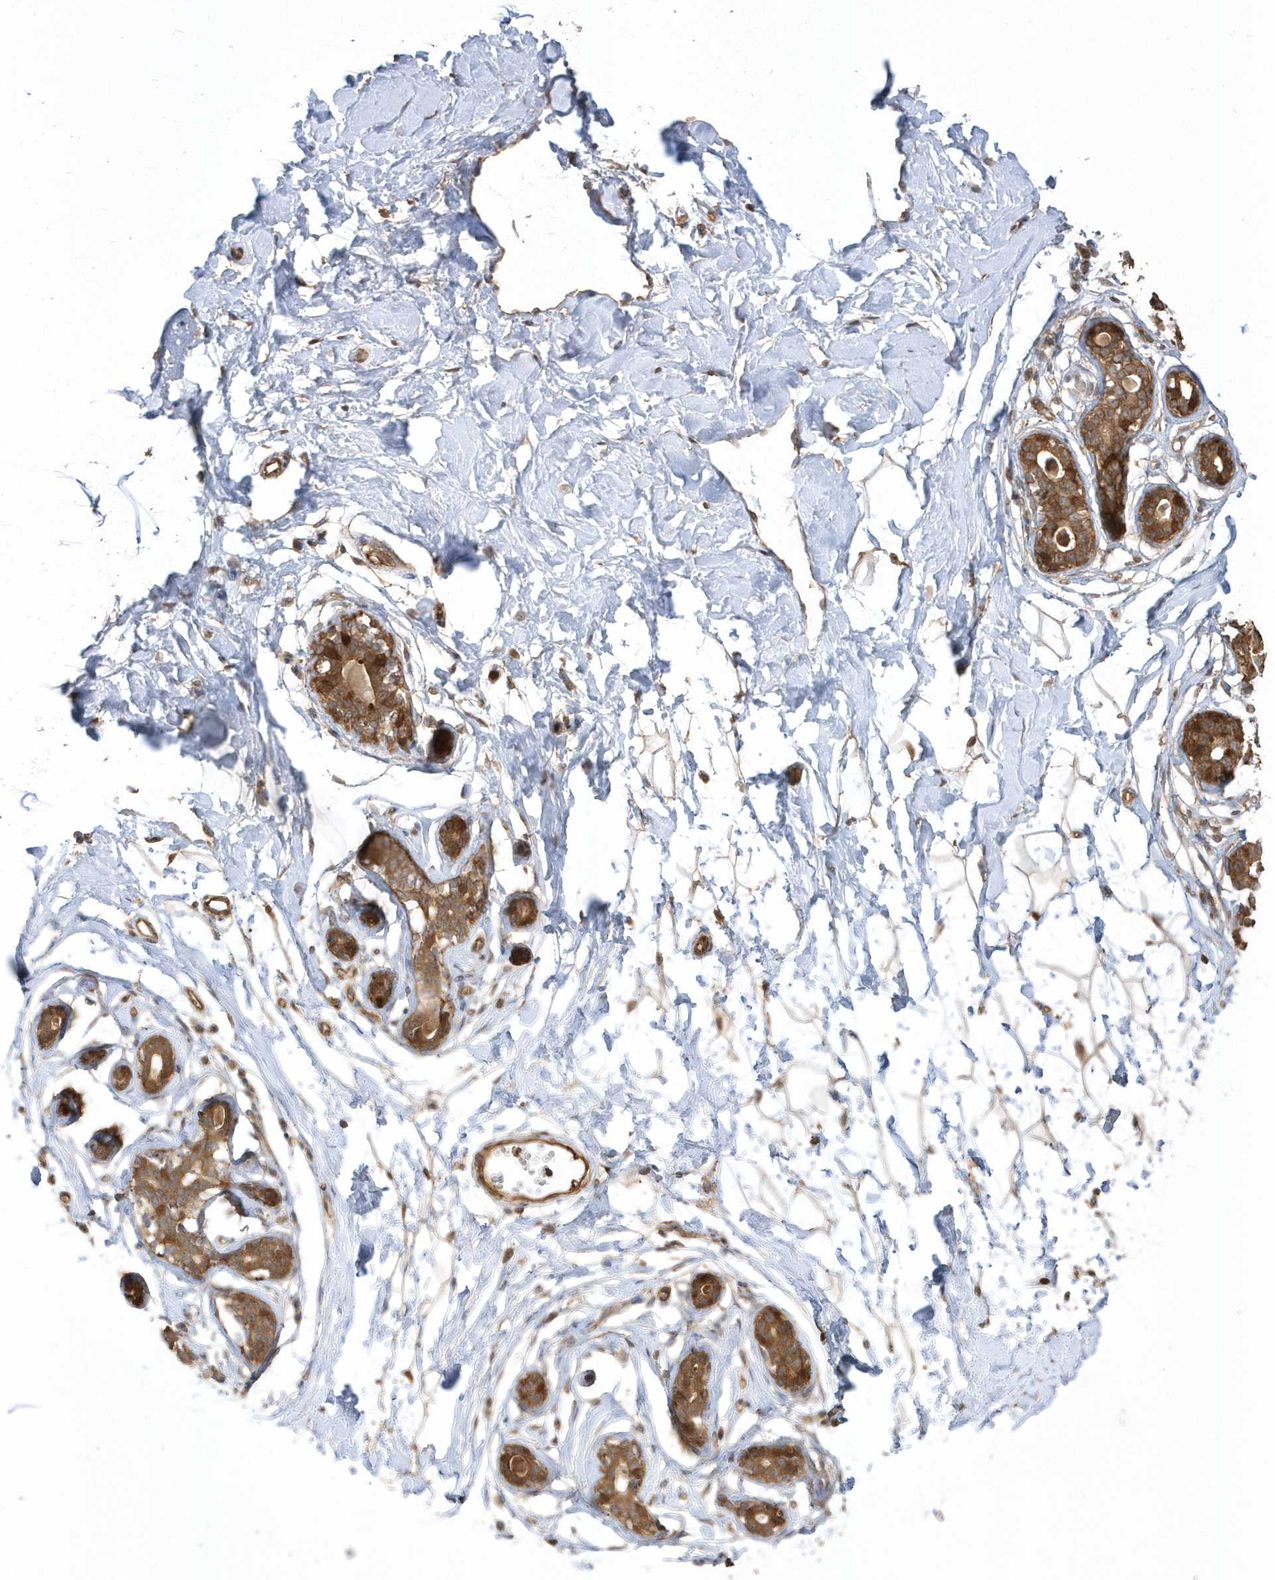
{"staining": {"intensity": "moderate", "quantity": ">75%", "location": "cytoplasmic/membranous"}, "tissue": "breast", "cell_type": "Adipocytes", "image_type": "normal", "snomed": [{"axis": "morphology", "description": "Normal tissue, NOS"}, {"axis": "morphology", "description": "Adenoma, NOS"}, {"axis": "topography", "description": "Breast"}], "caption": "Moderate cytoplasmic/membranous positivity is seen in about >75% of adipocytes in unremarkable breast.", "gene": "HNMT", "patient": {"sex": "female", "age": 23}}